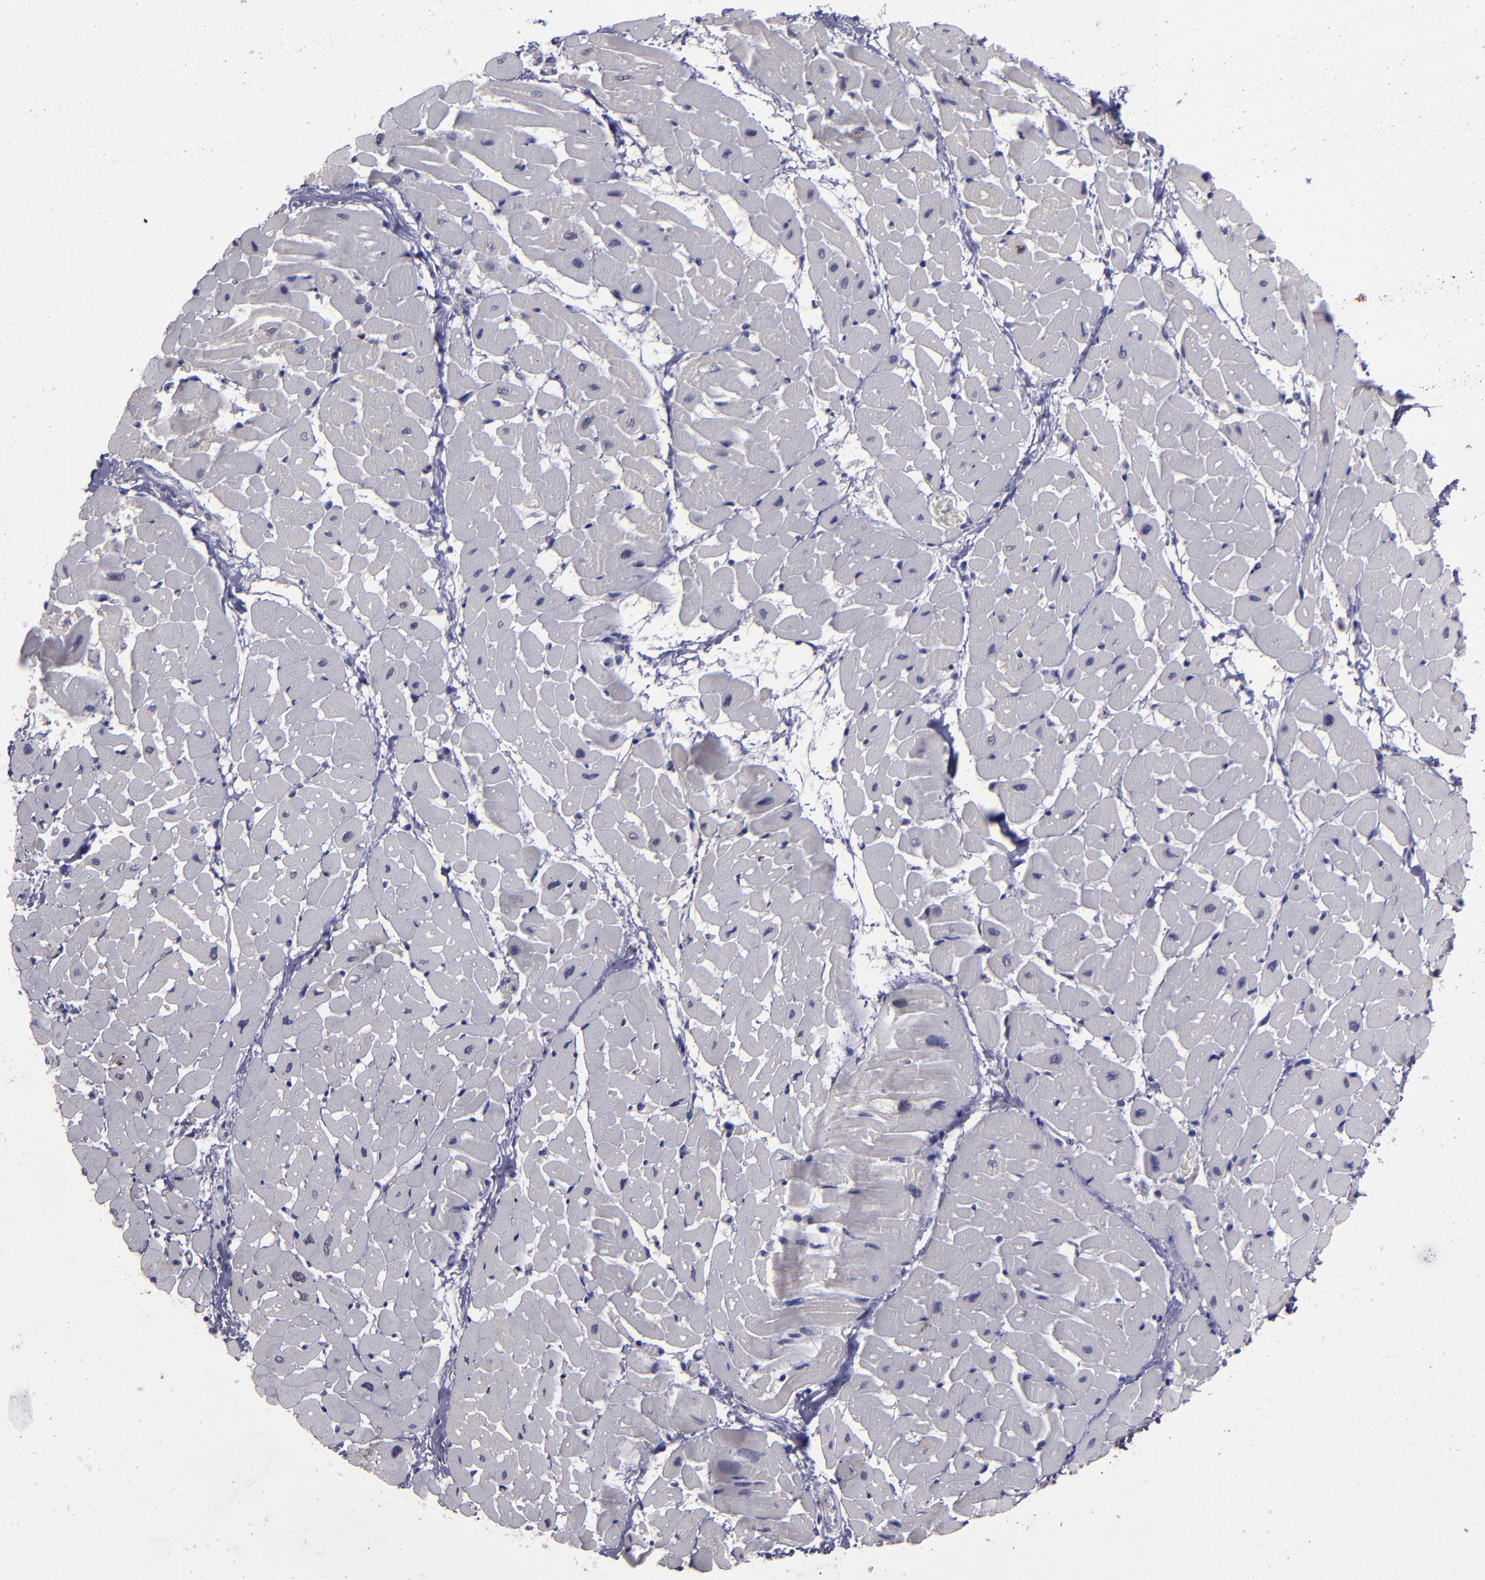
{"staining": {"intensity": "negative", "quantity": "none", "location": "none"}, "tissue": "heart muscle", "cell_type": "Cardiomyocytes", "image_type": "normal", "snomed": [{"axis": "morphology", "description": "Normal tissue, NOS"}, {"axis": "topography", "description": "Heart"}], "caption": "A high-resolution image shows immunohistochemistry staining of unremarkable heart muscle, which reveals no significant staining in cardiomyocytes.", "gene": "CEBPE", "patient": {"sex": "male", "age": 45}}